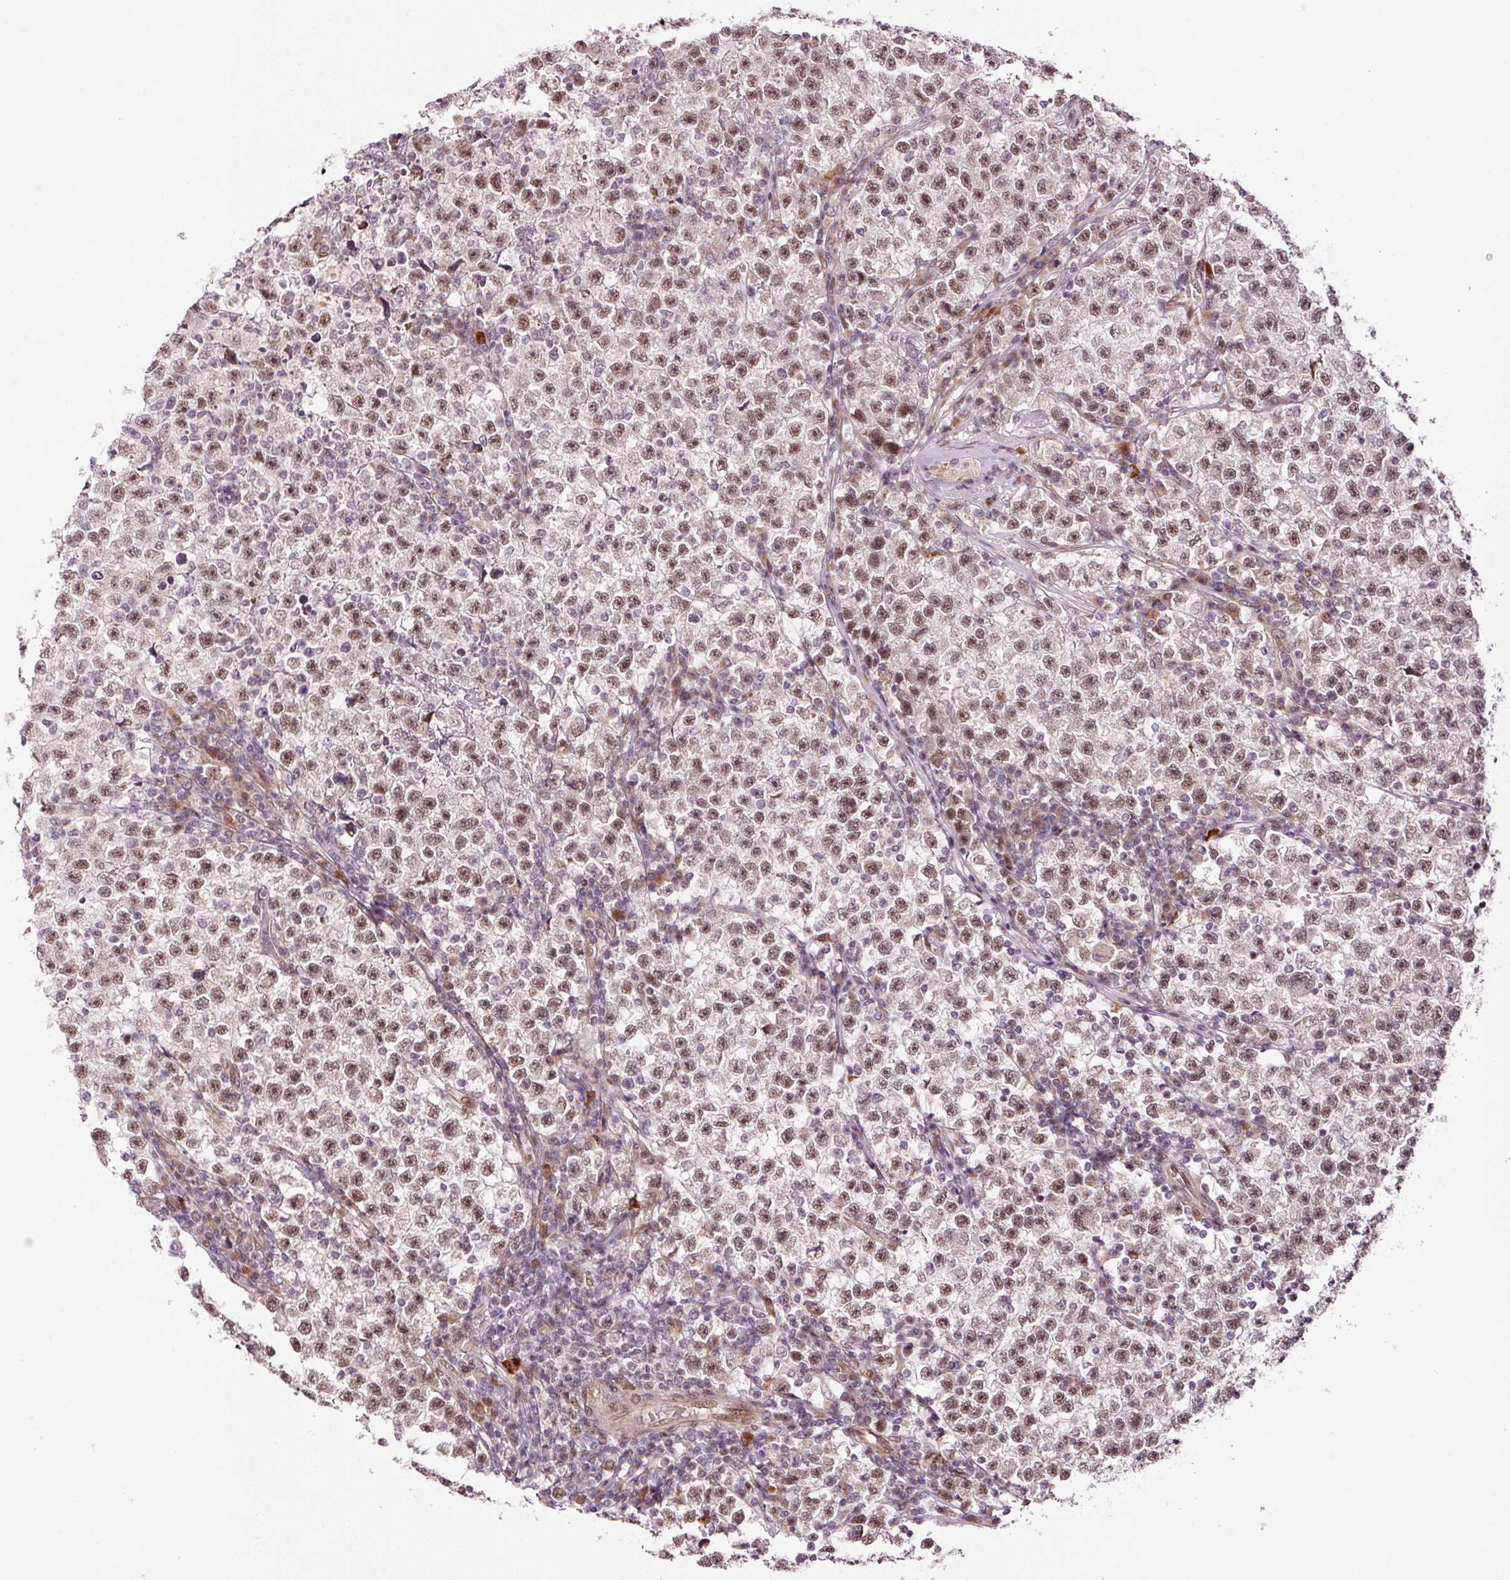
{"staining": {"intensity": "moderate", "quantity": ">75%", "location": "nuclear"}, "tissue": "testis cancer", "cell_type": "Tumor cells", "image_type": "cancer", "snomed": [{"axis": "morphology", "description": "Seminoma, NOS"}, {"axis": "topography", "description": "Testis"}], "caption": "Protein expression analysis of seminoma (testis) exhibits moderate nuclear positivity in about >75% of tumor cells.", "gene": "ANKRD20A1", "patient": {"sex": "male", "age": 22}}